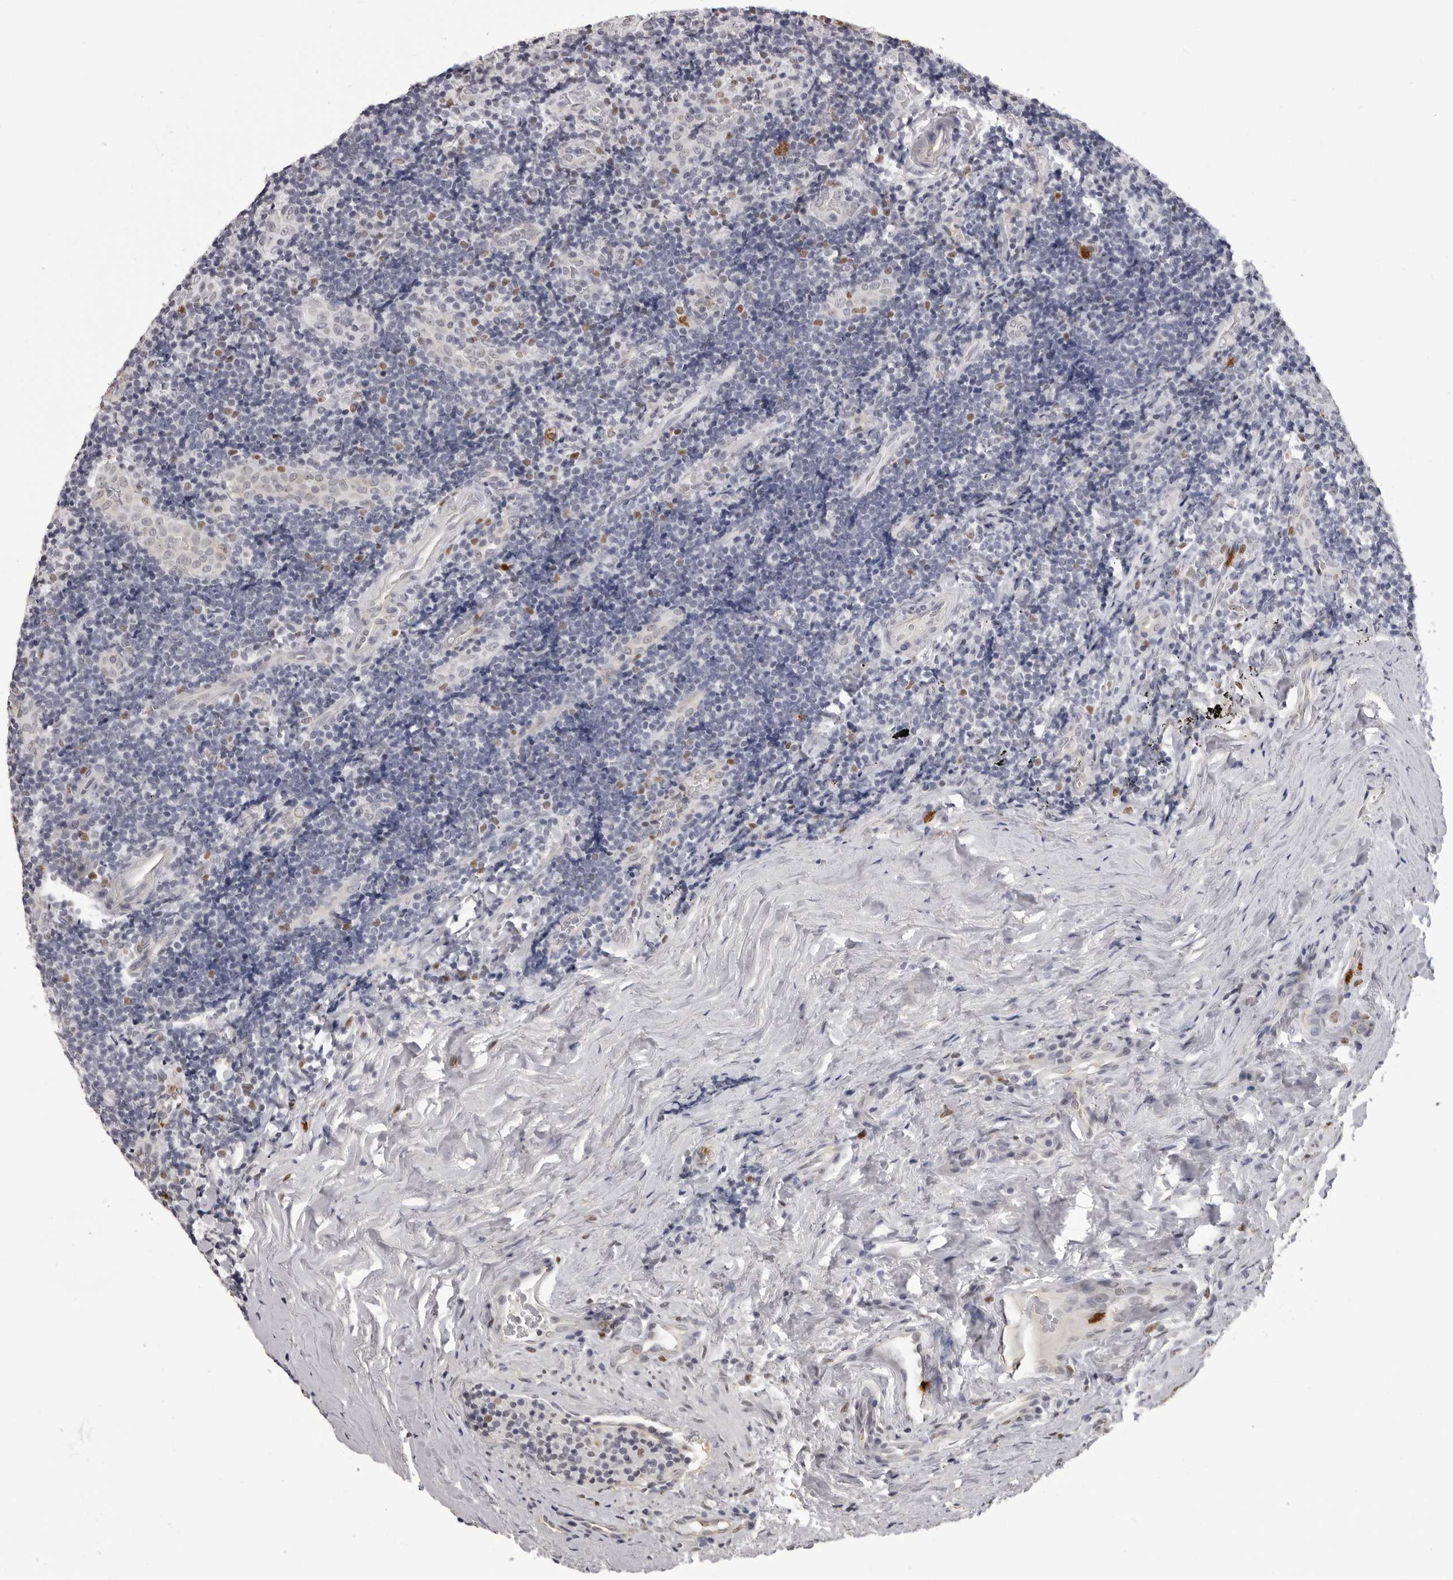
{"staining": {"intensity": "negative", "quantity": "none", "location": "none"}, "tissue": "lymphoma", "cell_type": "Tumor cells", "image_type": "cancer", "snomed": [{"axis": "morphology", "description": "Malignant lymphoma, non-Hodgkin's type, High grade"}, {"axis": "topography", "description": "Tonsil"}], "caption": "Immunohistochemistry (IHC) image of human malignant lymphoma, non-Hodgkin's type (high-grade) stained for a protein (brown), which demonstrates no positivity in tumor cells. (DAB (3,3'-diaminobenzidine) immunohistochemistry visualized using brightfield microscopy, high magnification).", "gene": "IL31", "patient": {"sex": "female", "age": 36}}